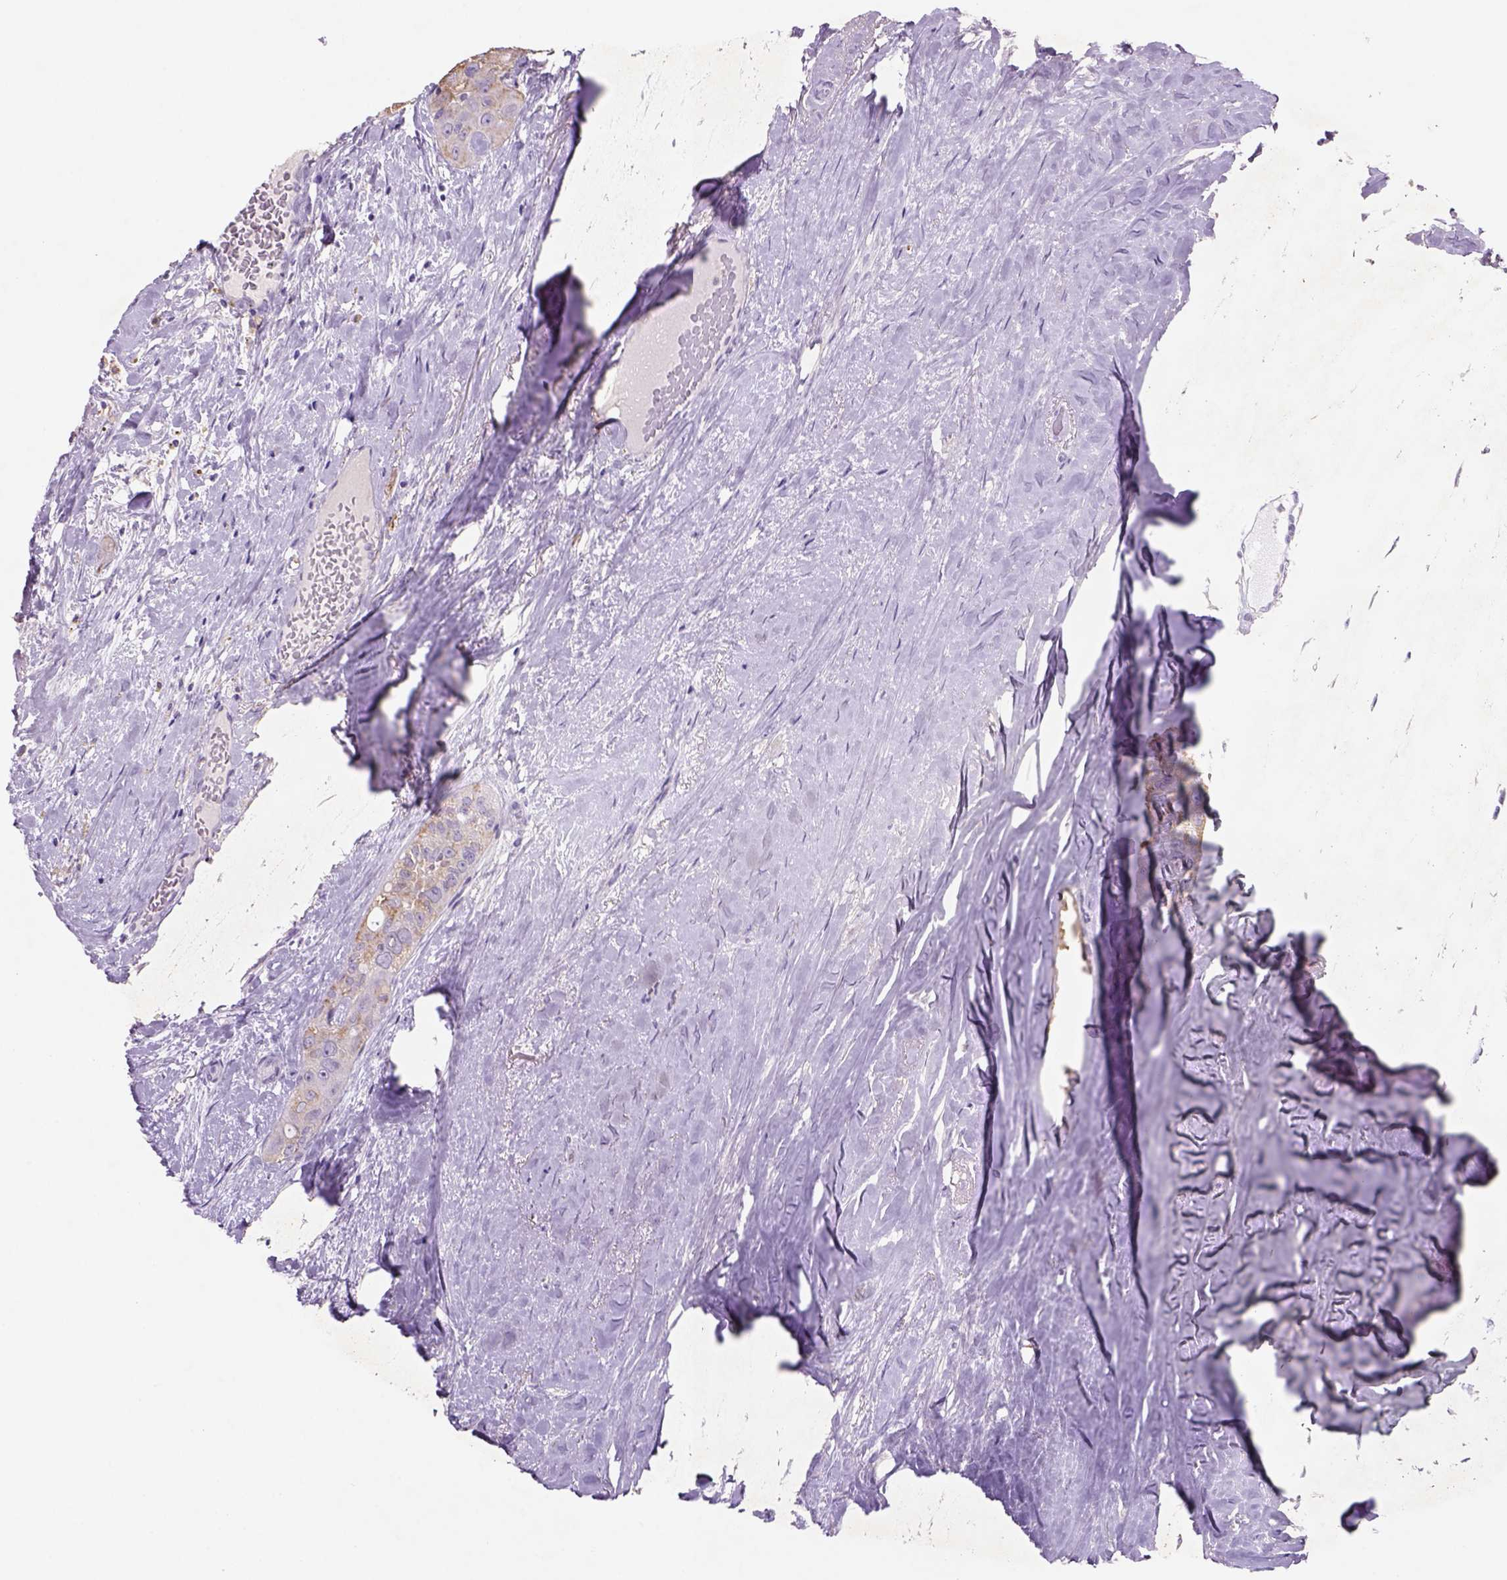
{"staining": {"intensity": "weak", "quantity": ">75%", "location": "cytoplasmic/membranous"}, "tissue": "thyroid cancer", "cell_type": "Tumor cells", "image_type": "cancer", "snomed": [{"axis": "morphology", "description": "Follicular adenoma carcinoma, NOS"}, {"axis": "topography", "description": "Thyroid gland"}], "caption": "Protein staining reveals weak cytoplasmic/membranous staining in about >75% of tumor cells in thyroid follicular adenoma carcinoma.", "gene": "NAALAD2", "patient": {"sex": "male", "age": 75}}